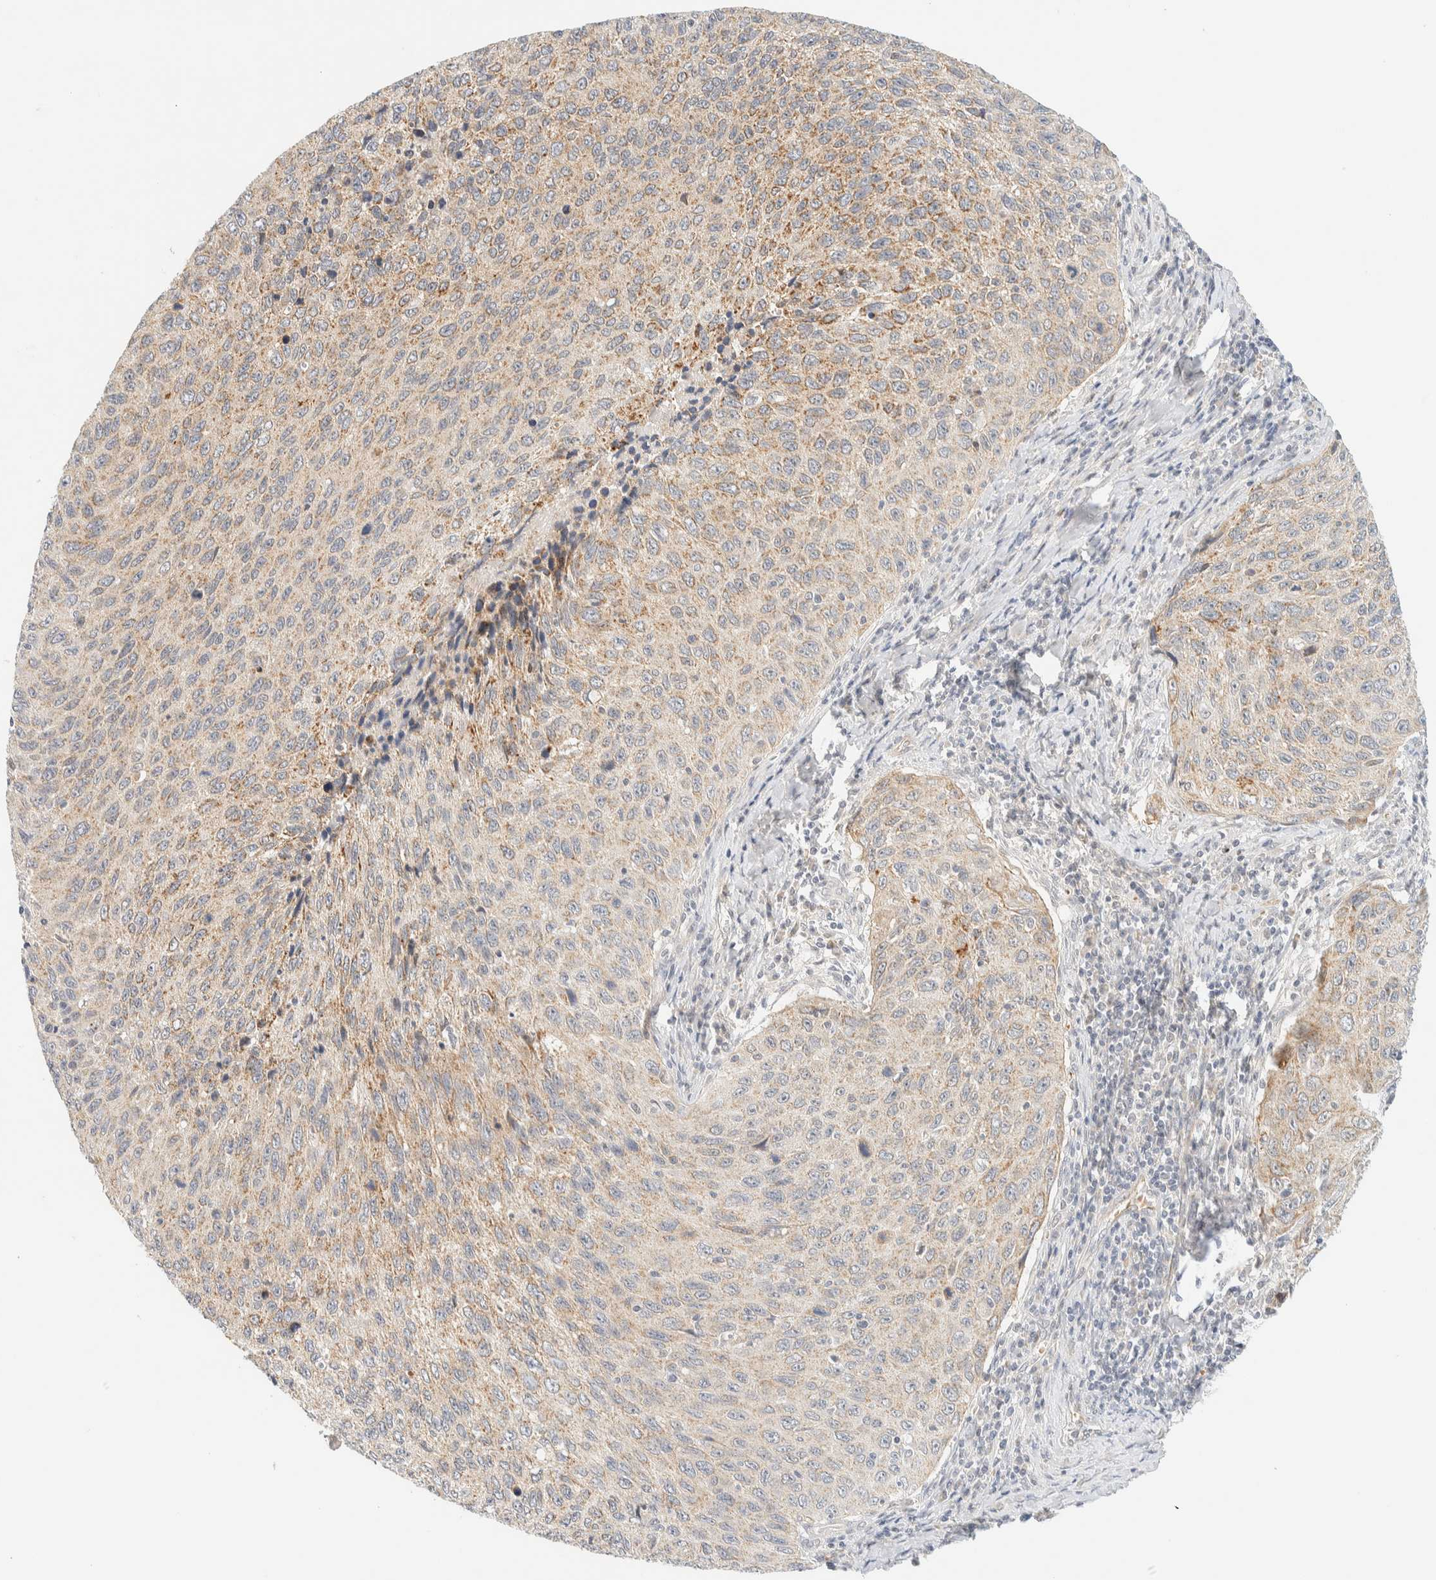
{"staining": {"intensity": "moderate", "quantity": "25%-75%", "location": "cytoplasmic/membranous"}, "tissue": "cervical cancer", "cell_type": "Tumor cells", "image_type": "cancer", "snomed": [{"axis": "morphology", "description": "Squamous cell carcinoma, NOS"}, {"axis": "topography", "description": "Cervix"}], "caption": "About 25%-75% of tumor cells in cervical cancer reveal moderate cytoplasmic/membranous protein expression as visualized by brown immunohistochemical staining.", "gene": "TNK1", "patient": {"sex": "female", "age": 53}}